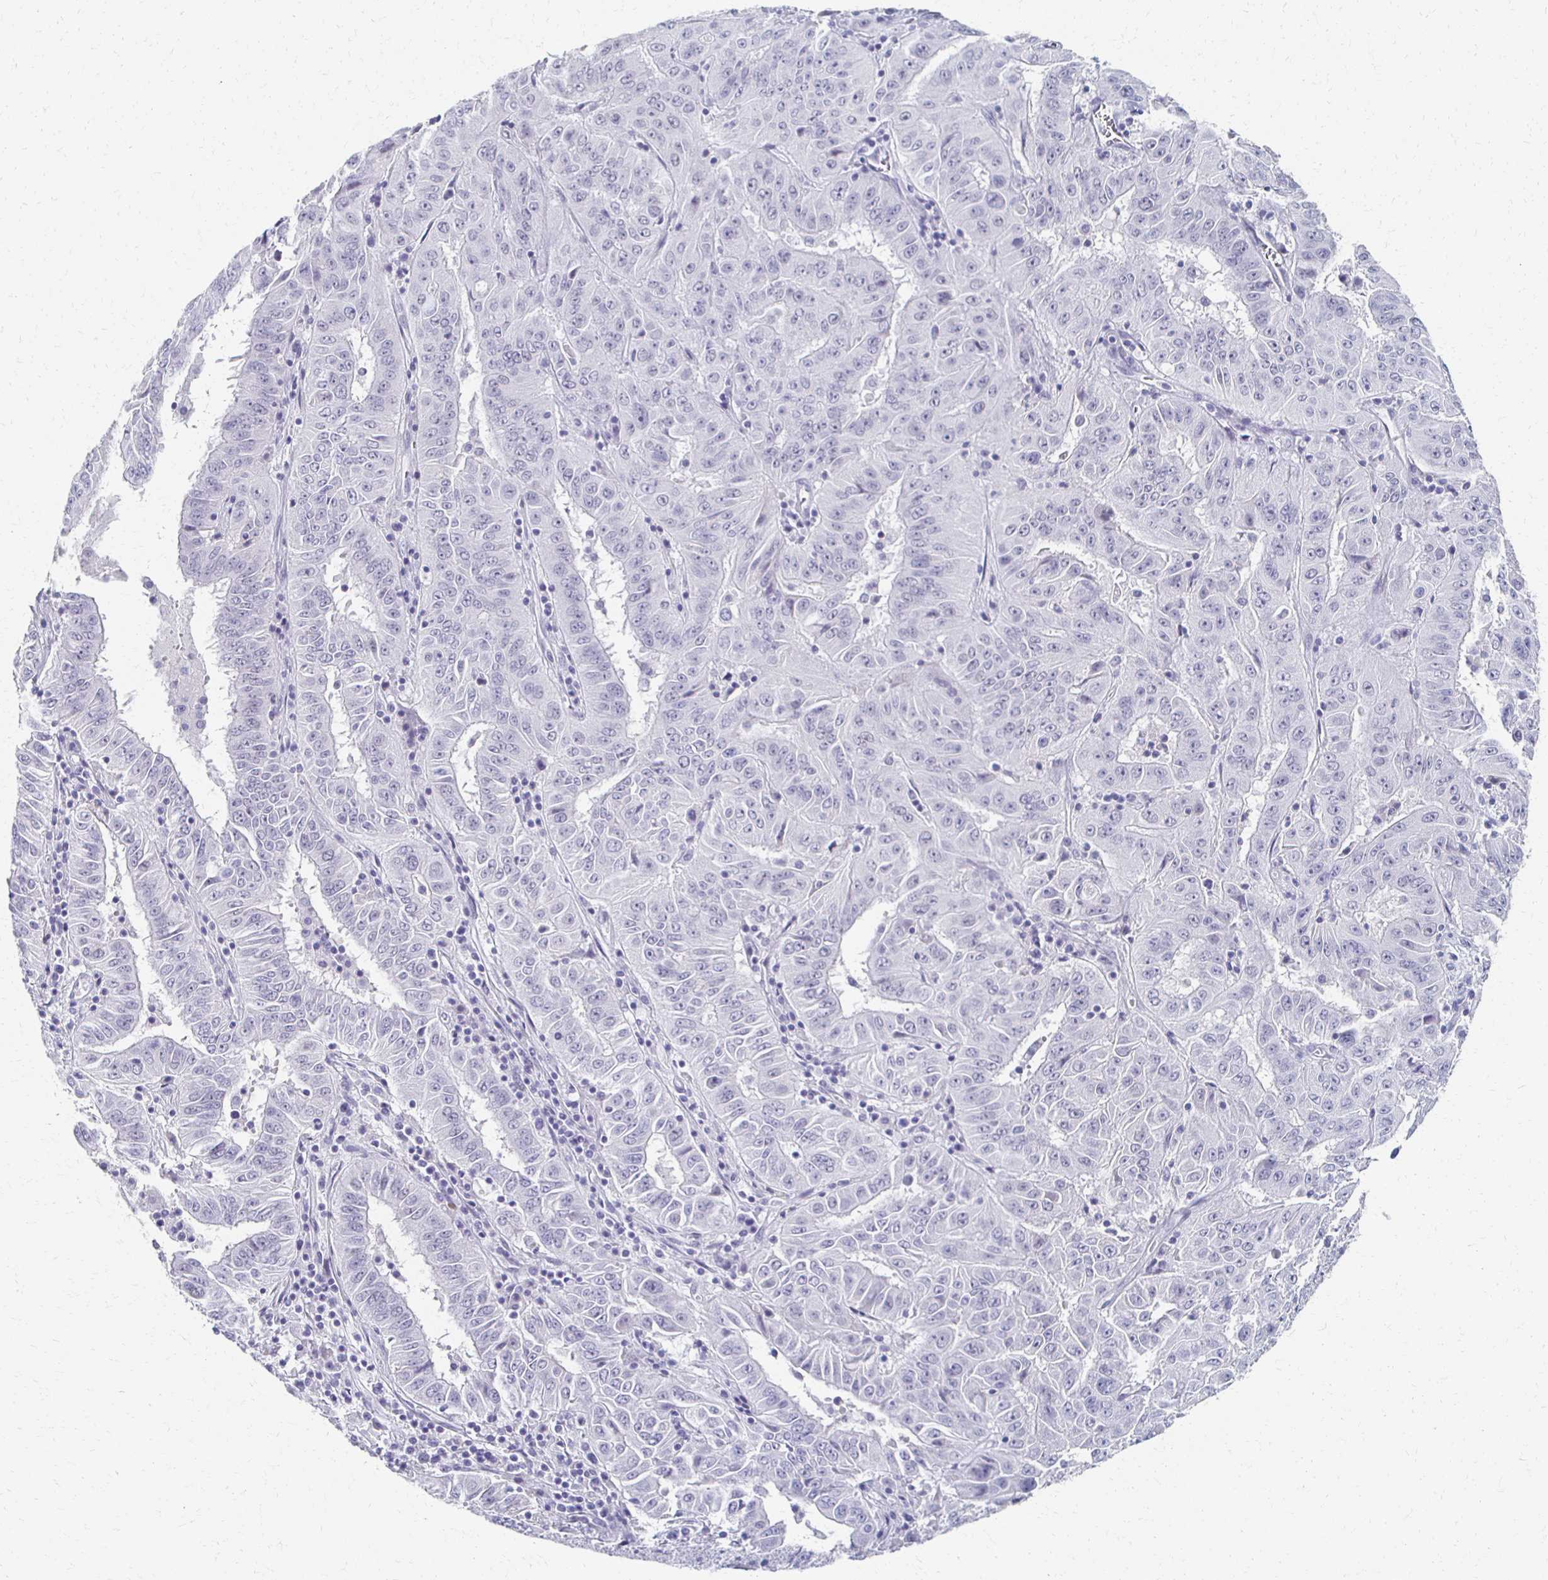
{"staining": {"intensity": "negative", "quantity": "none", "location": "none"}, "tissue": "pancreatic cancer", "cell_type": "Tumor cells", "image_type": "cancer", "snomed": [{"axis": "morphology", "description": "Adenocarcinoma, NOS"}, {"axis": "topography", "description": "Pancreas"}], "caption": "Immunohistochemistry micrograph of neoplastic tissue: pancreatic adenocarcinoma stained with DAB demonstrates no significant protein expression in tumor cells. (Brightfield microscopy of DAB (3,3'-diaminobenzidine) IHC at high magnification).", "gene": "CXCR2", "patient": {"sex": "male", "age": 63}}